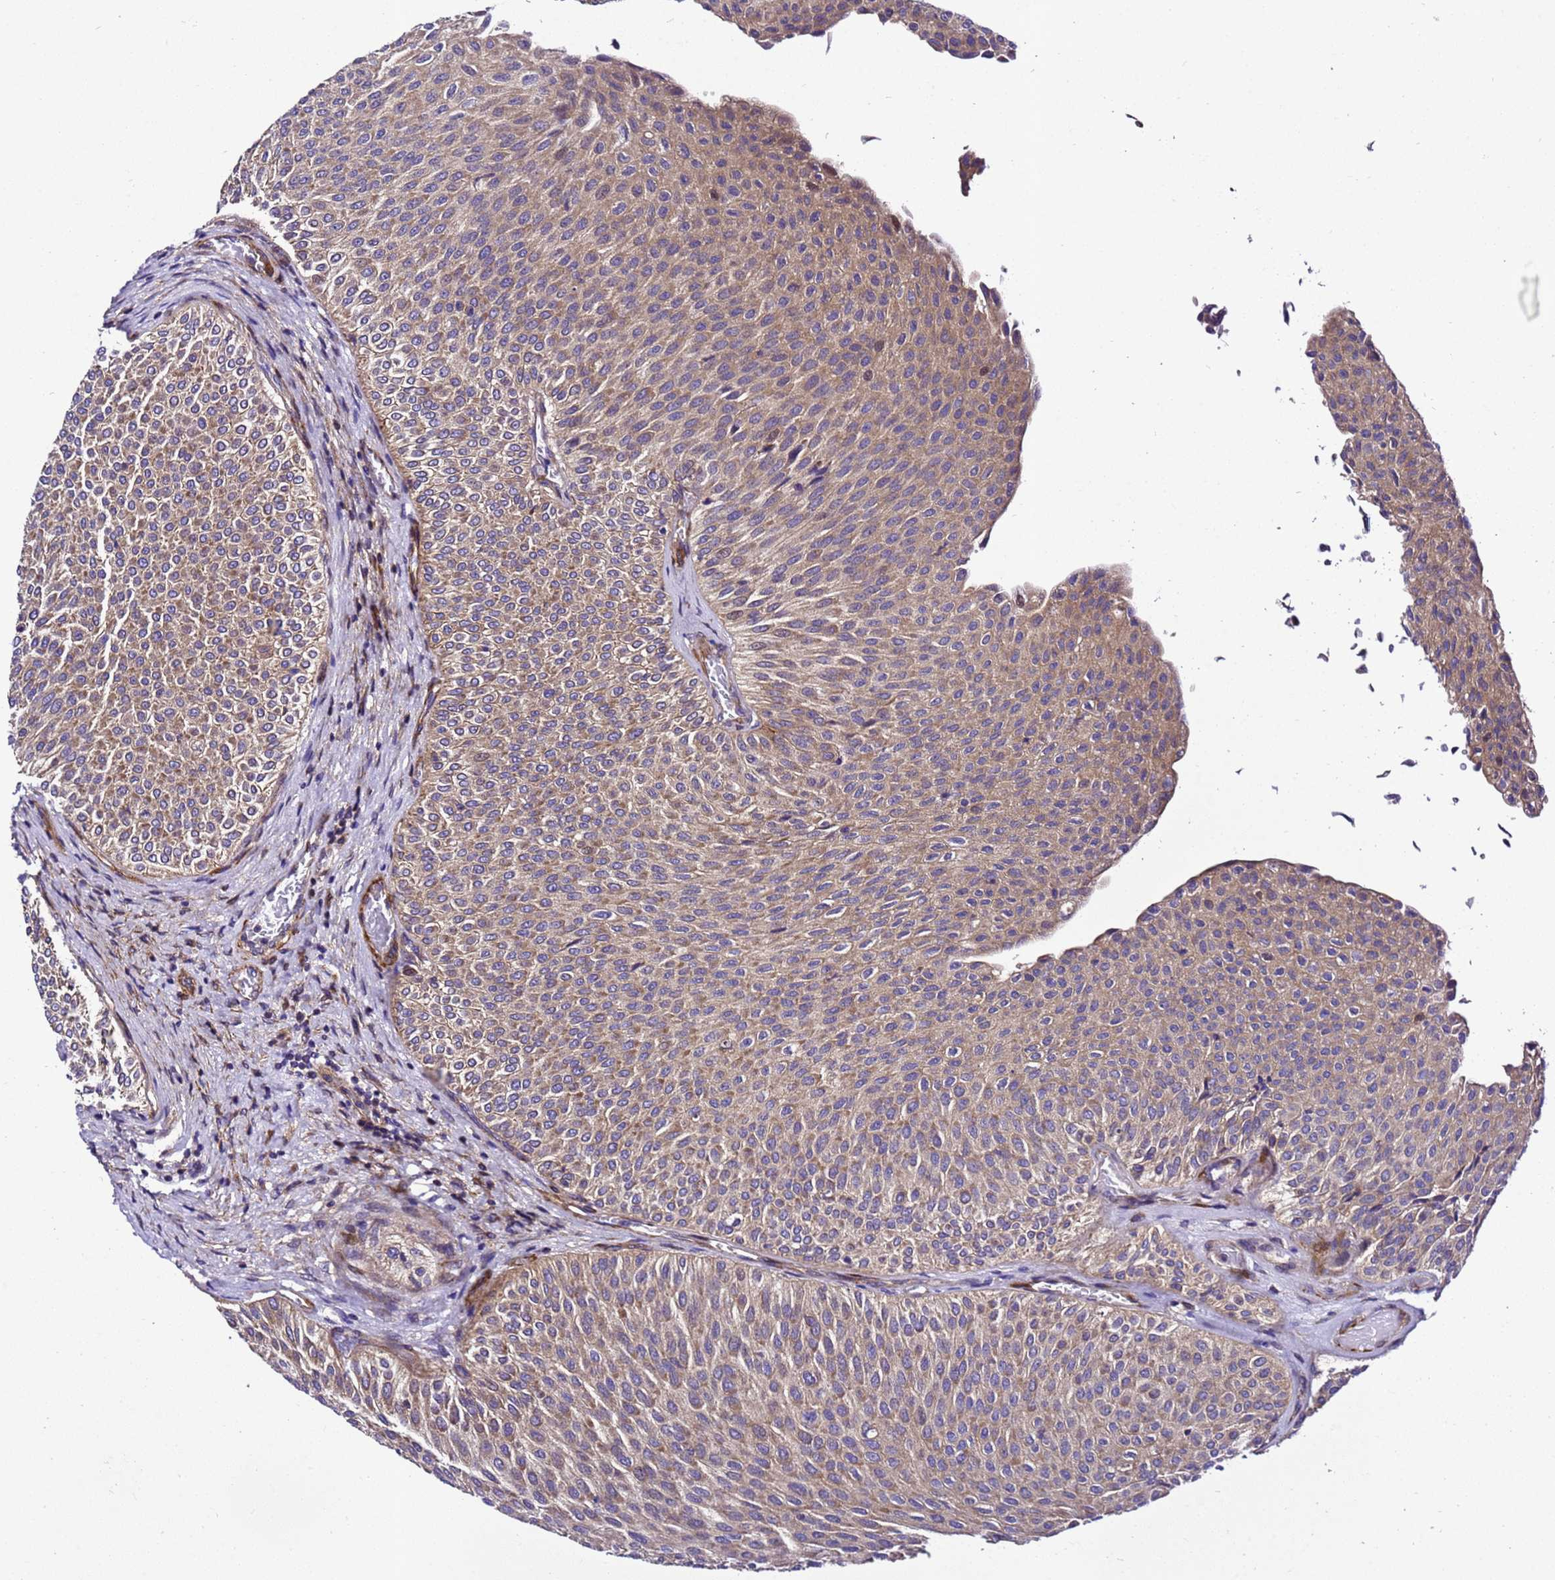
{"staining": {"intensity": "moderate", "quantity": ">75%", "location": "cytoplasmic/membranous"}, "tissue": "urothelial cancer", "cell_type": "Tumor cells", "image_type": "cancer", "snomed": [{"axis": "morphology", "description": "Urothelial carcinoma, Low grade"}, {"axis": "topography", "description": "Urinary bladder"}], "caption": "Protein expression analysis of human low-grade urothelial carcinoma reveals moderate cytoplasmic/membranous expression in approximately >75% of tumor cells. (DAB (3,3'-diaminobenzidine) IHC, brown staining for protein, blue staining for nuclei).", "gene": "ZNF417", "patient": {"sex": "male", "age": 78}}